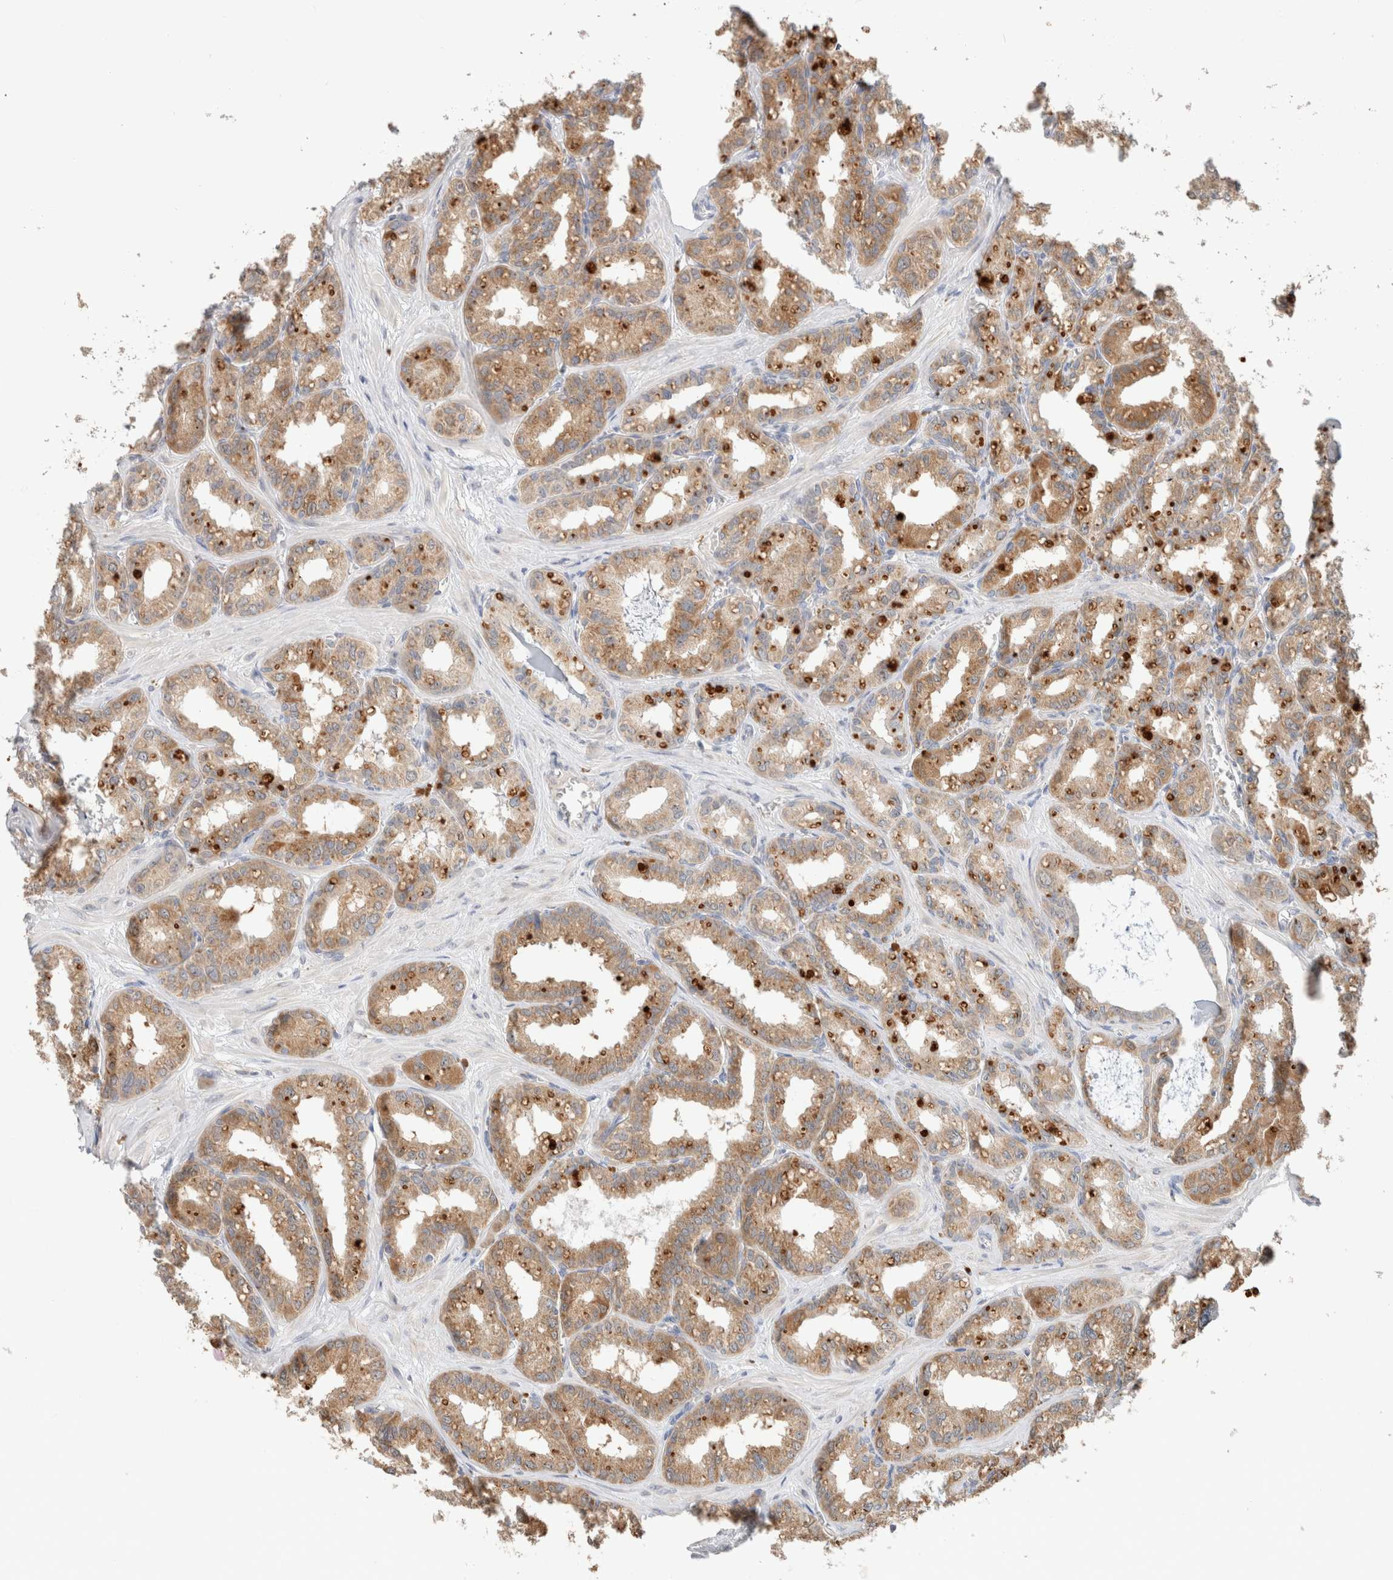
{"staining": {"intensity": "moderate", "quantity": ">75%", "location": "cytoplasmic/membranous"}, "tissue": "seminal vesicle", "cell_type": "Glandular cells", "image_type": "normal", "snomed": [{"axis": "morphology", "description": "Normal tissue, NOS"}, {"axis": "topography", "description": "Prostate"}, {"axis": "topography", "description": "Seminal veicle"}], "caption": "Protein staining exhibits moderate cytoplasmic/membranous positivity in about >75% of glandular cells in unremarkable seminal vesicle.", "gene": "CA13", "patient": {"sex": "male", "age": 51}}